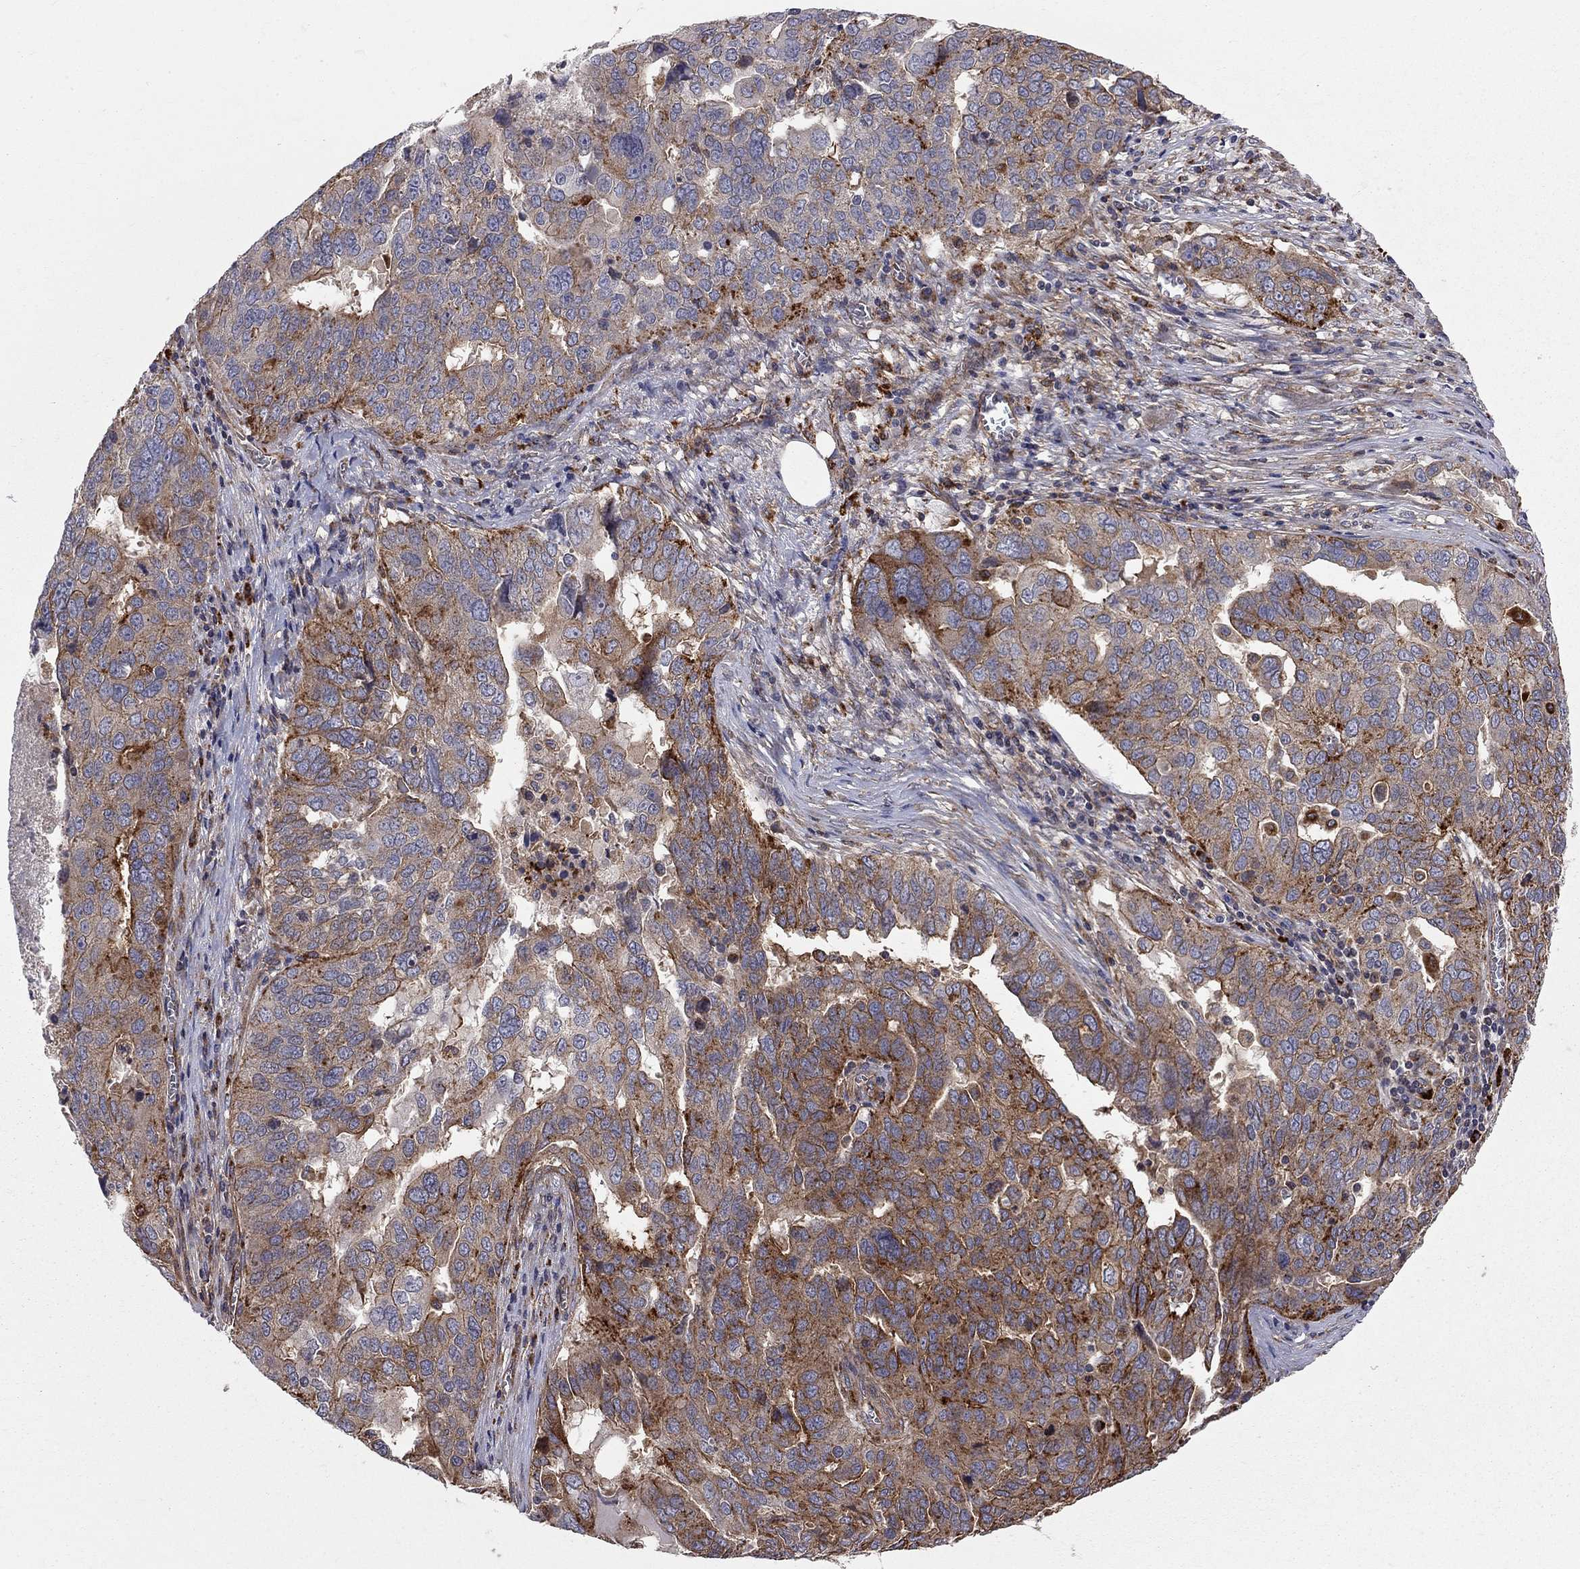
{"staining": {"intensity": "strong", "quantity": "25%-75%", "location": "cytoplasmic/membranous"}, "tissue": "ovarian cancer", "cell_type": "Tumor cells", "image_type": "cancer", "snomed": [{"axis": "morphology", "description": "Carcinoma, endometroid"}, {"axis": "topography", "description": "Soft tissue"}, {"axis": "topography", "description": "Ovary"}], "caption": "IHC histopathology image of neoplastic tissue: ovarian cancer stained using immunohistochemistry (IHC) shows high levels of strong protein expression localized specifically in the cytoplasmic/membranous of tumor cells, appearing as a cytoplasmic/membranous brown color.", "gene": "RASEF", "patient": {"sex": "female", "age": 52}}